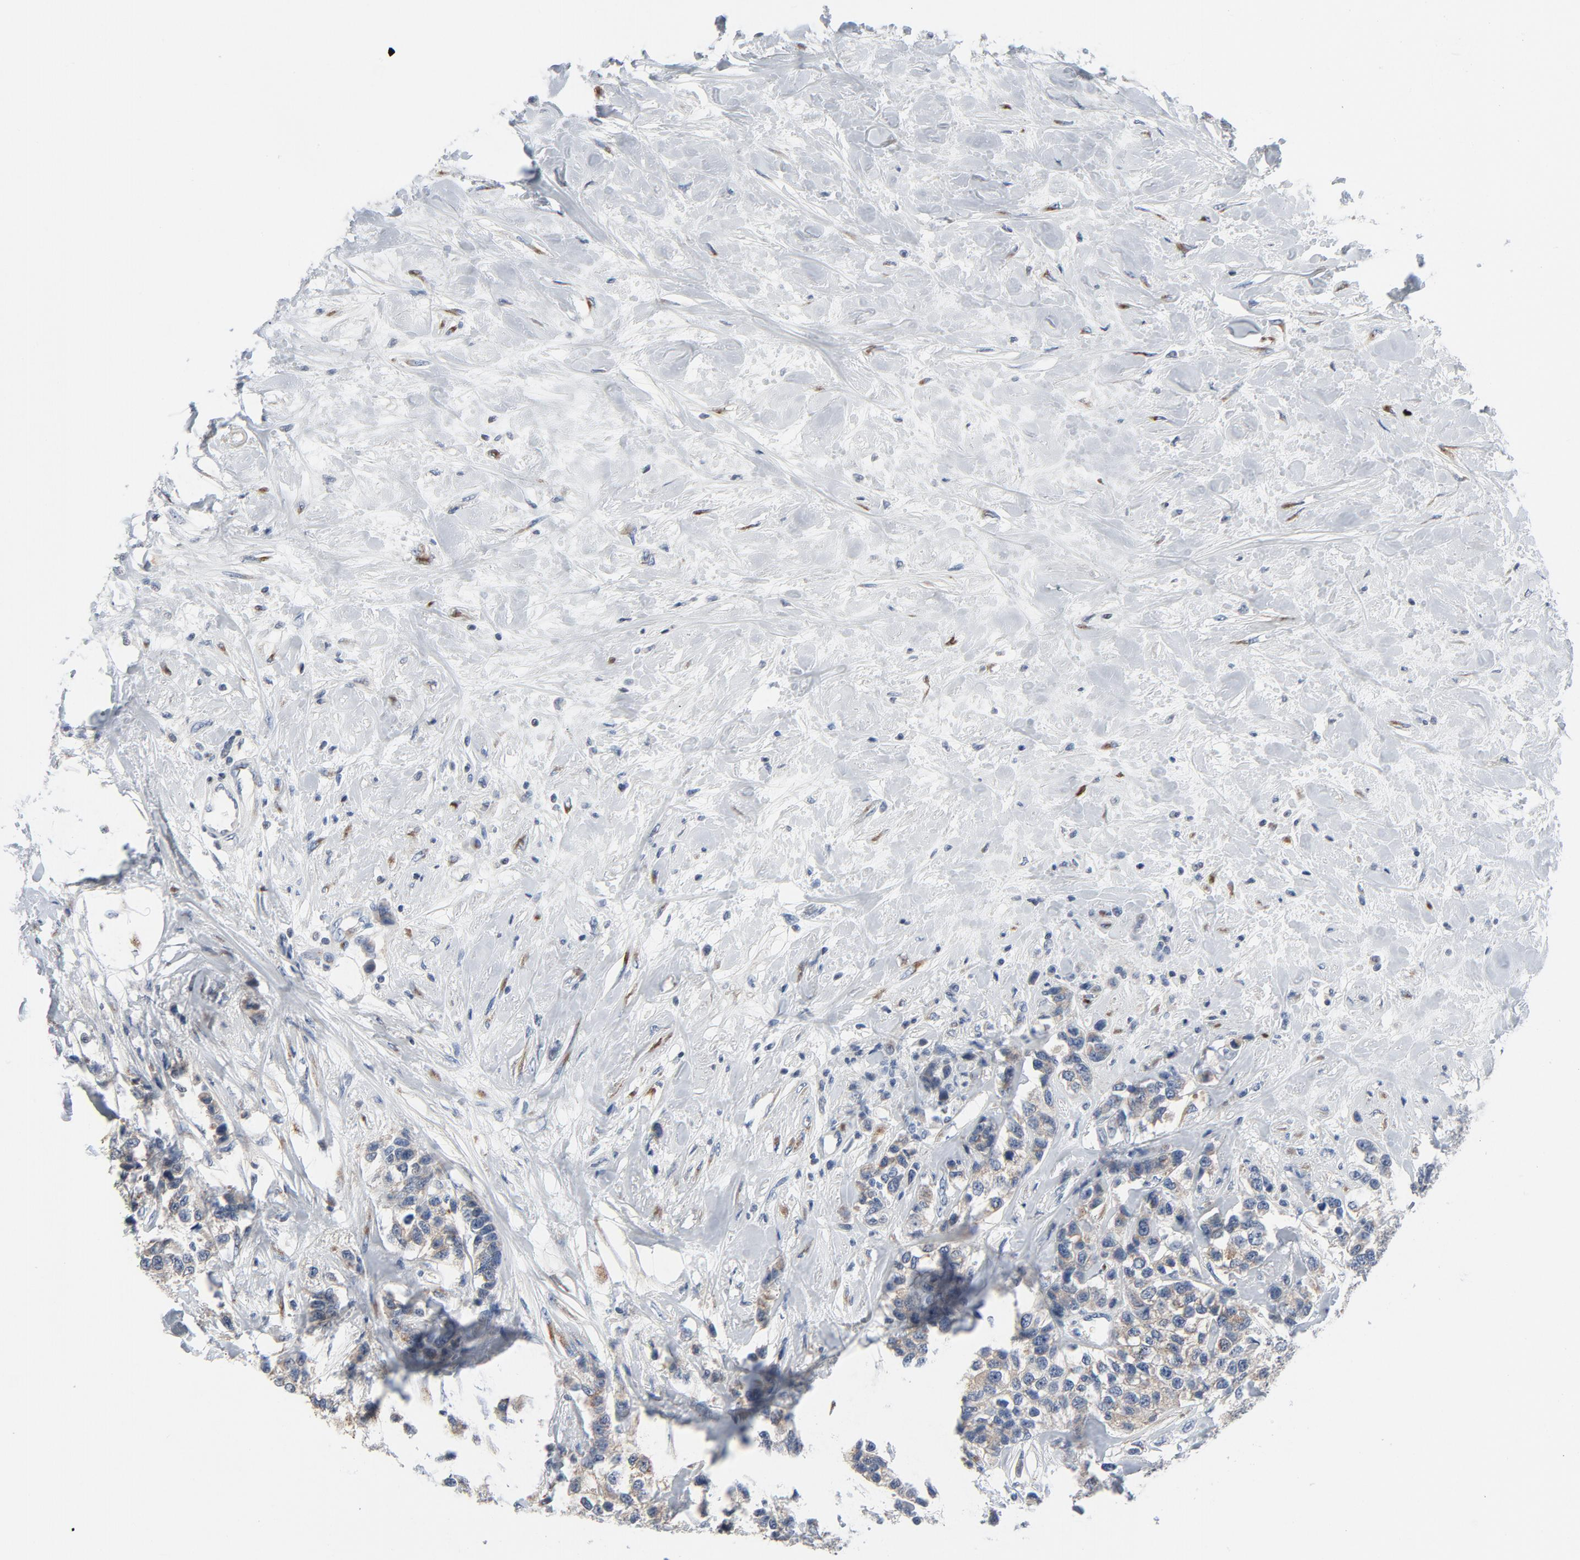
{"staining": {"intensity": "moderate", "quantity": ">75%", "location": "cytoplasmic/membranous"}, "tissue": "breast cancer", "cell_type": "Tumor cells", "image_type": "cancer", "snomed": [{"axis": "morphology", "description": "Duct carcinoma"}, {"axis": "topography", "description": "Breast"}], "caption": "Immunohistochemistry photomicrograph of human breast cancer stained for a protein (brown), which demonstrates medium levels of moderate cytoplasmic/membranous positivity in approximately >75% of tumor cells.", "gene": "YIPF6", "patient": {"sex": "female", "age": 51}}